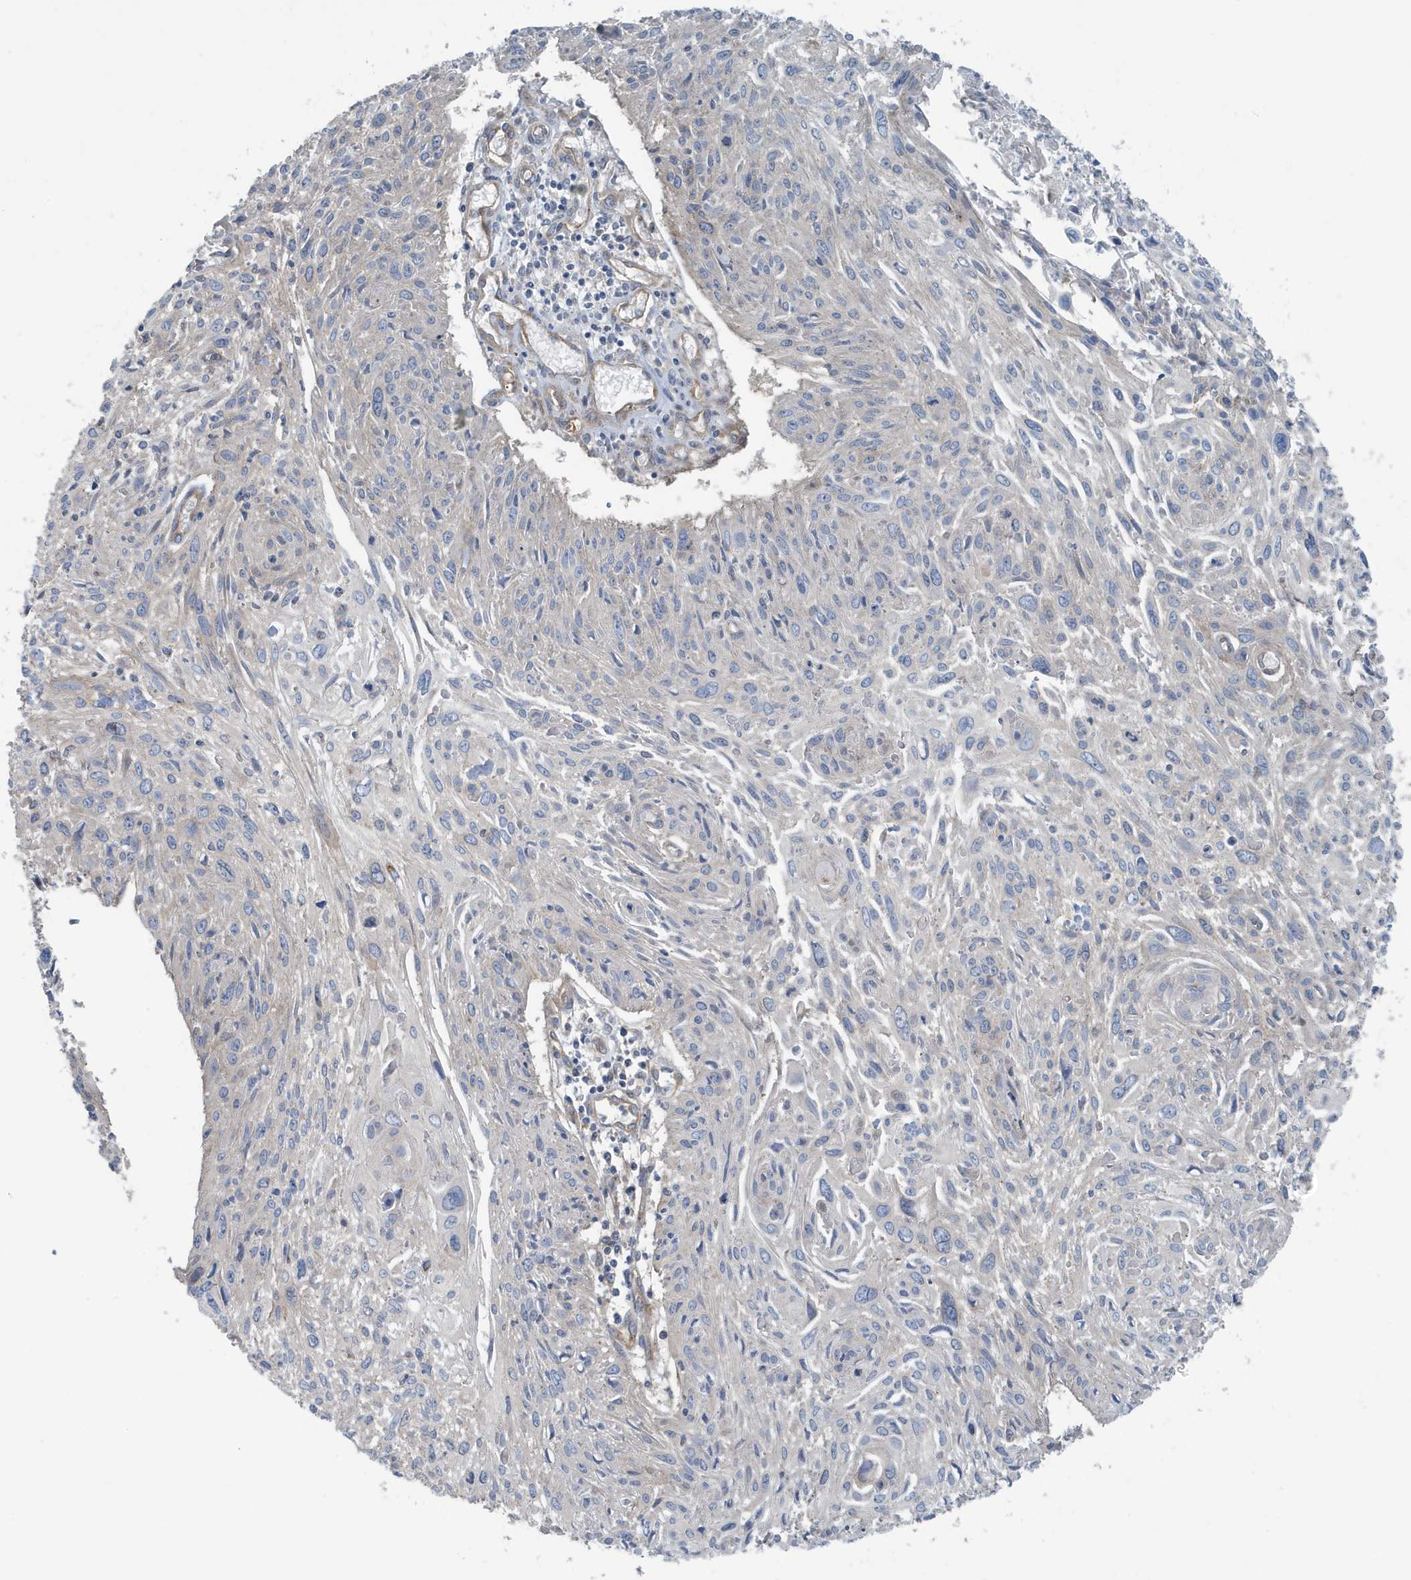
{"staining": {"intensity": "negative", "quantity": "none", "location": "none"}, "tissue": "cervical cancer", "cell_type": "Tumor cells", "image_type": "cancer", "snomed": [{"axis": "morphology", "description": "Squamous cell carcinoma, NOS"}, {"axis": "topography", "description": "Cervix"}], "caption": "The immunohistochemistry photomicrograph has no significant positivity in tumor cells of cervical cancer tissue. Nuclei are stained in blue.", "gene": "PPM1M", "patient": {"sex": "female", "age": 51}}